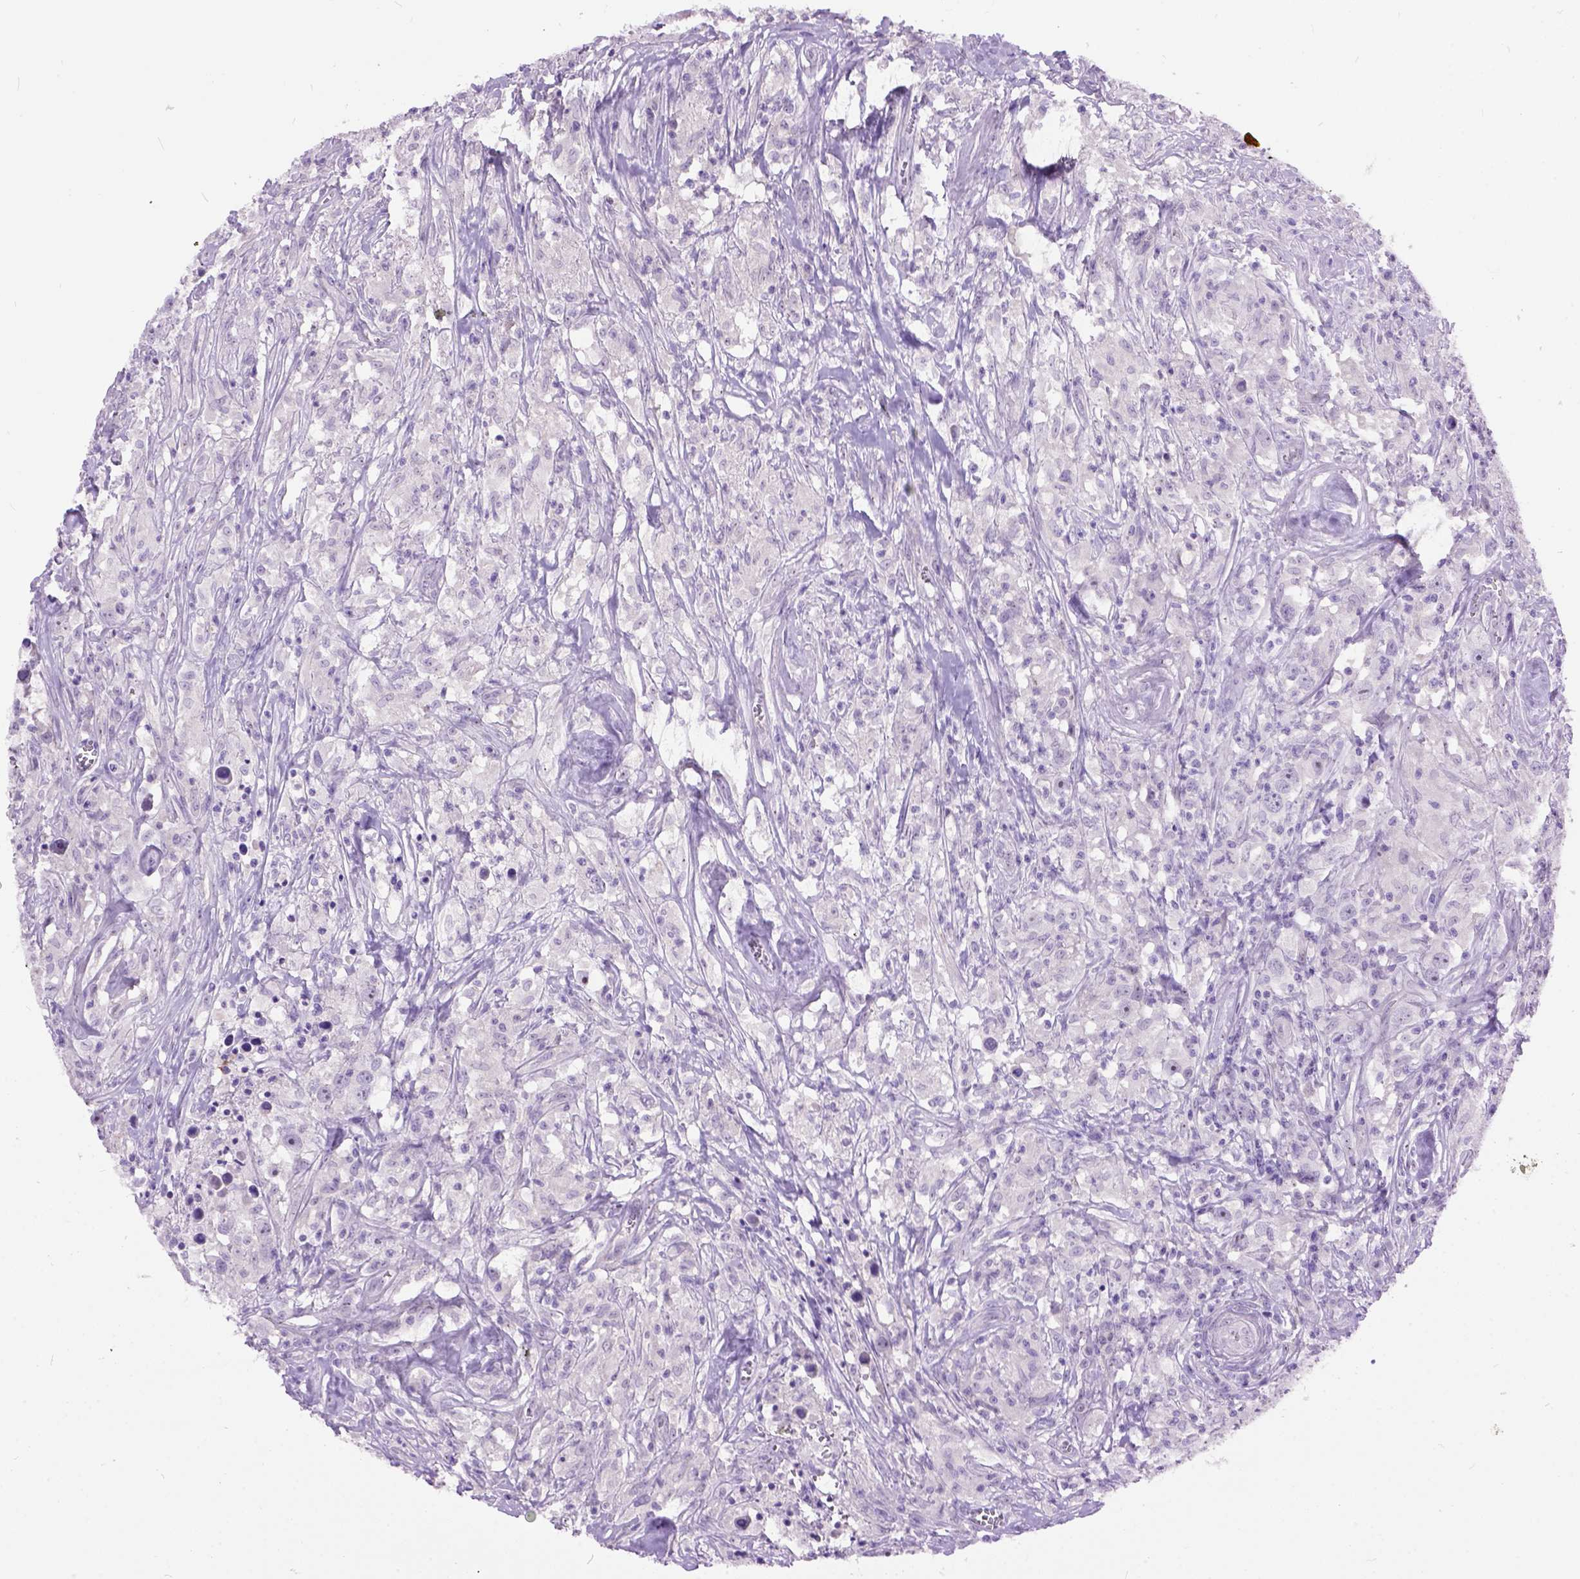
{"staining": {"intensity": "negative", "quantity": "none", "location": "none"}, "tissue": "testis cancer", "cell_type": "Tumor cells", "image_type": "cancer", "snomed": [{"axis": "morphology", "description": "Seminoma, NOS"}, {"axis": "topography", "description": "Testis"}], "caption": "A high-resolution micrograph shows immunohistochemistry (IHC) staining of testis cancer, which exhibits no significant staining in tumor cells.", "gene": "MAPT", "patient": {"sex": "male", "age": 49}}